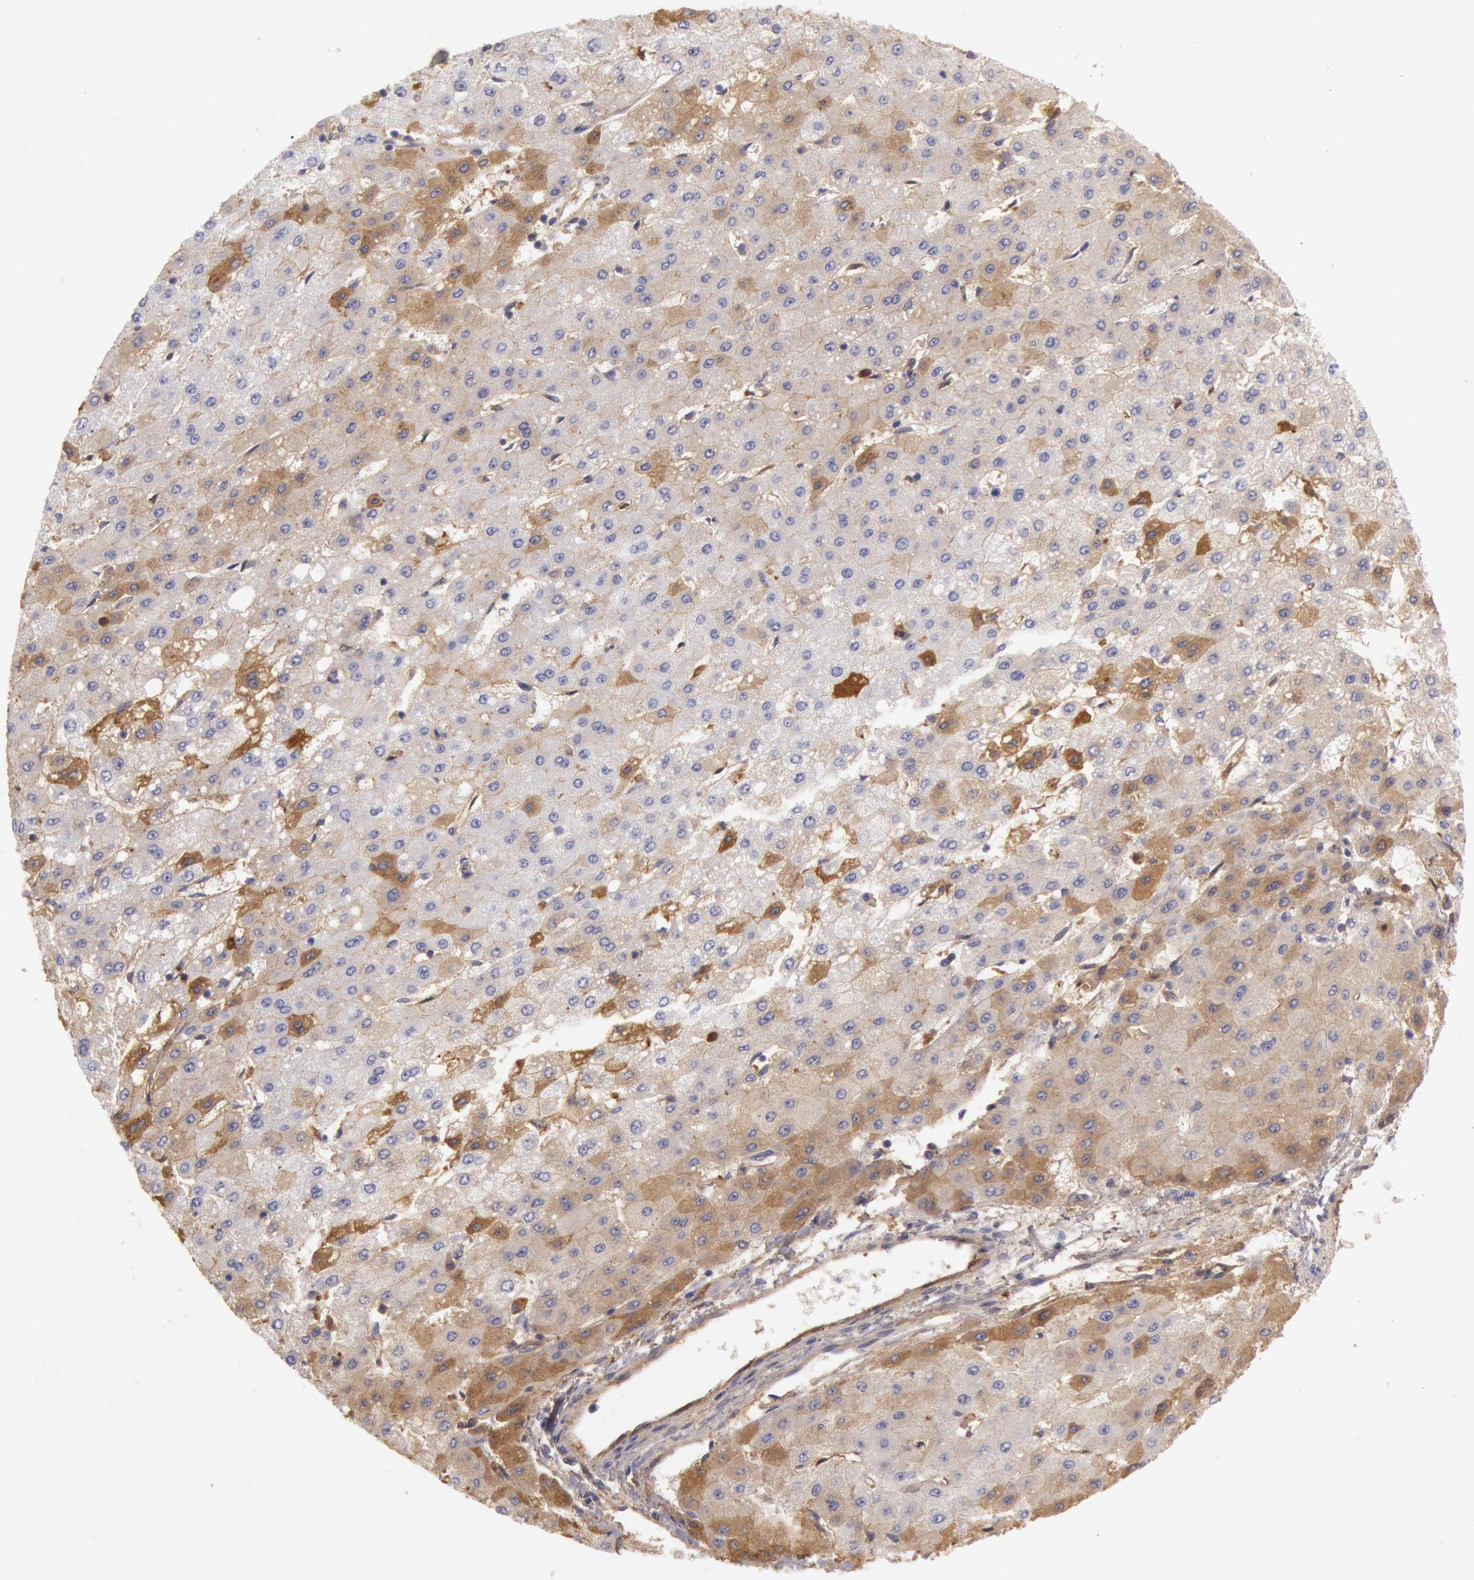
{"staining": {"intensity": "moderate", "quantity": "25%-75%", "location": "cytoplasmic/membranous"}, "tissue": "liver cancer", "cell_type": "Tumor cells", "image_type": "cancer", "snomed": [{"axis": "morphology", "description": "Carcinoma, Hepatocellular, NOS"}, {"axis": "topography", "description": "Liver"}], "caption": "Moderate cytoplasmic/membranous expression for a protein is seen in about 25%-75% of tumor cells of hepatocellular carcinoma (liver) using IHC.", "gene": "IGHG1", "patient": {"sex": "female", "age": 52}}